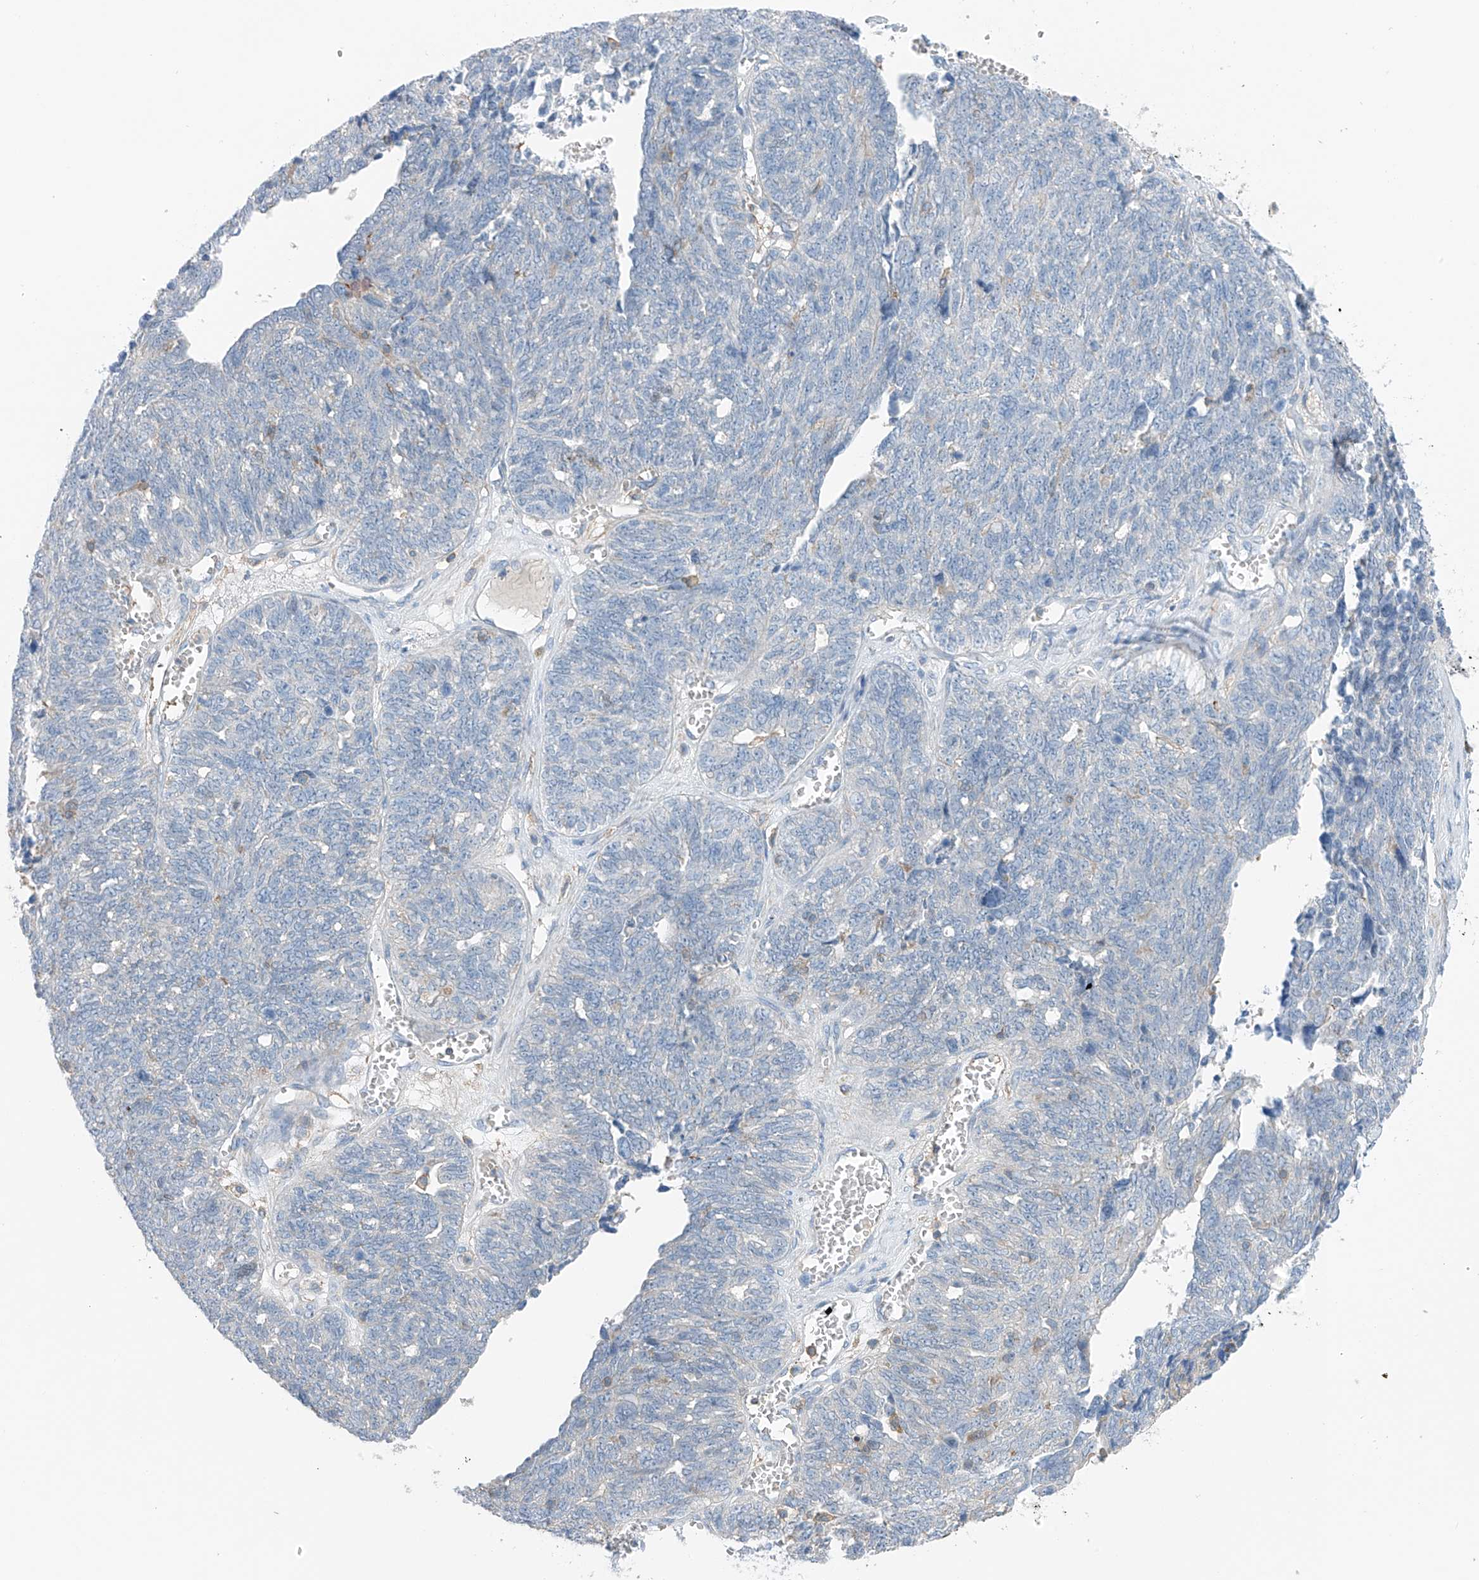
{"staining": {"intensity": "negative", "quantity": "none", "location": "none"}, "tissue": "ovarian cancer", "cell_type": "Tumor cells", "image_type": "cancer", "snomed": [{"axis": "morphology", "description": "Cystadenocarcinoma, serous, NOS"}, {"axis": "topography", "description": "Ovary"}], "caption": "Immunohistochemical staining of human serous cystadenocarcinoma (ovarian) shows no significant expression in tumor cells.", "gene": "NALCN", "patient": {"sex": "female", "age": 79}}